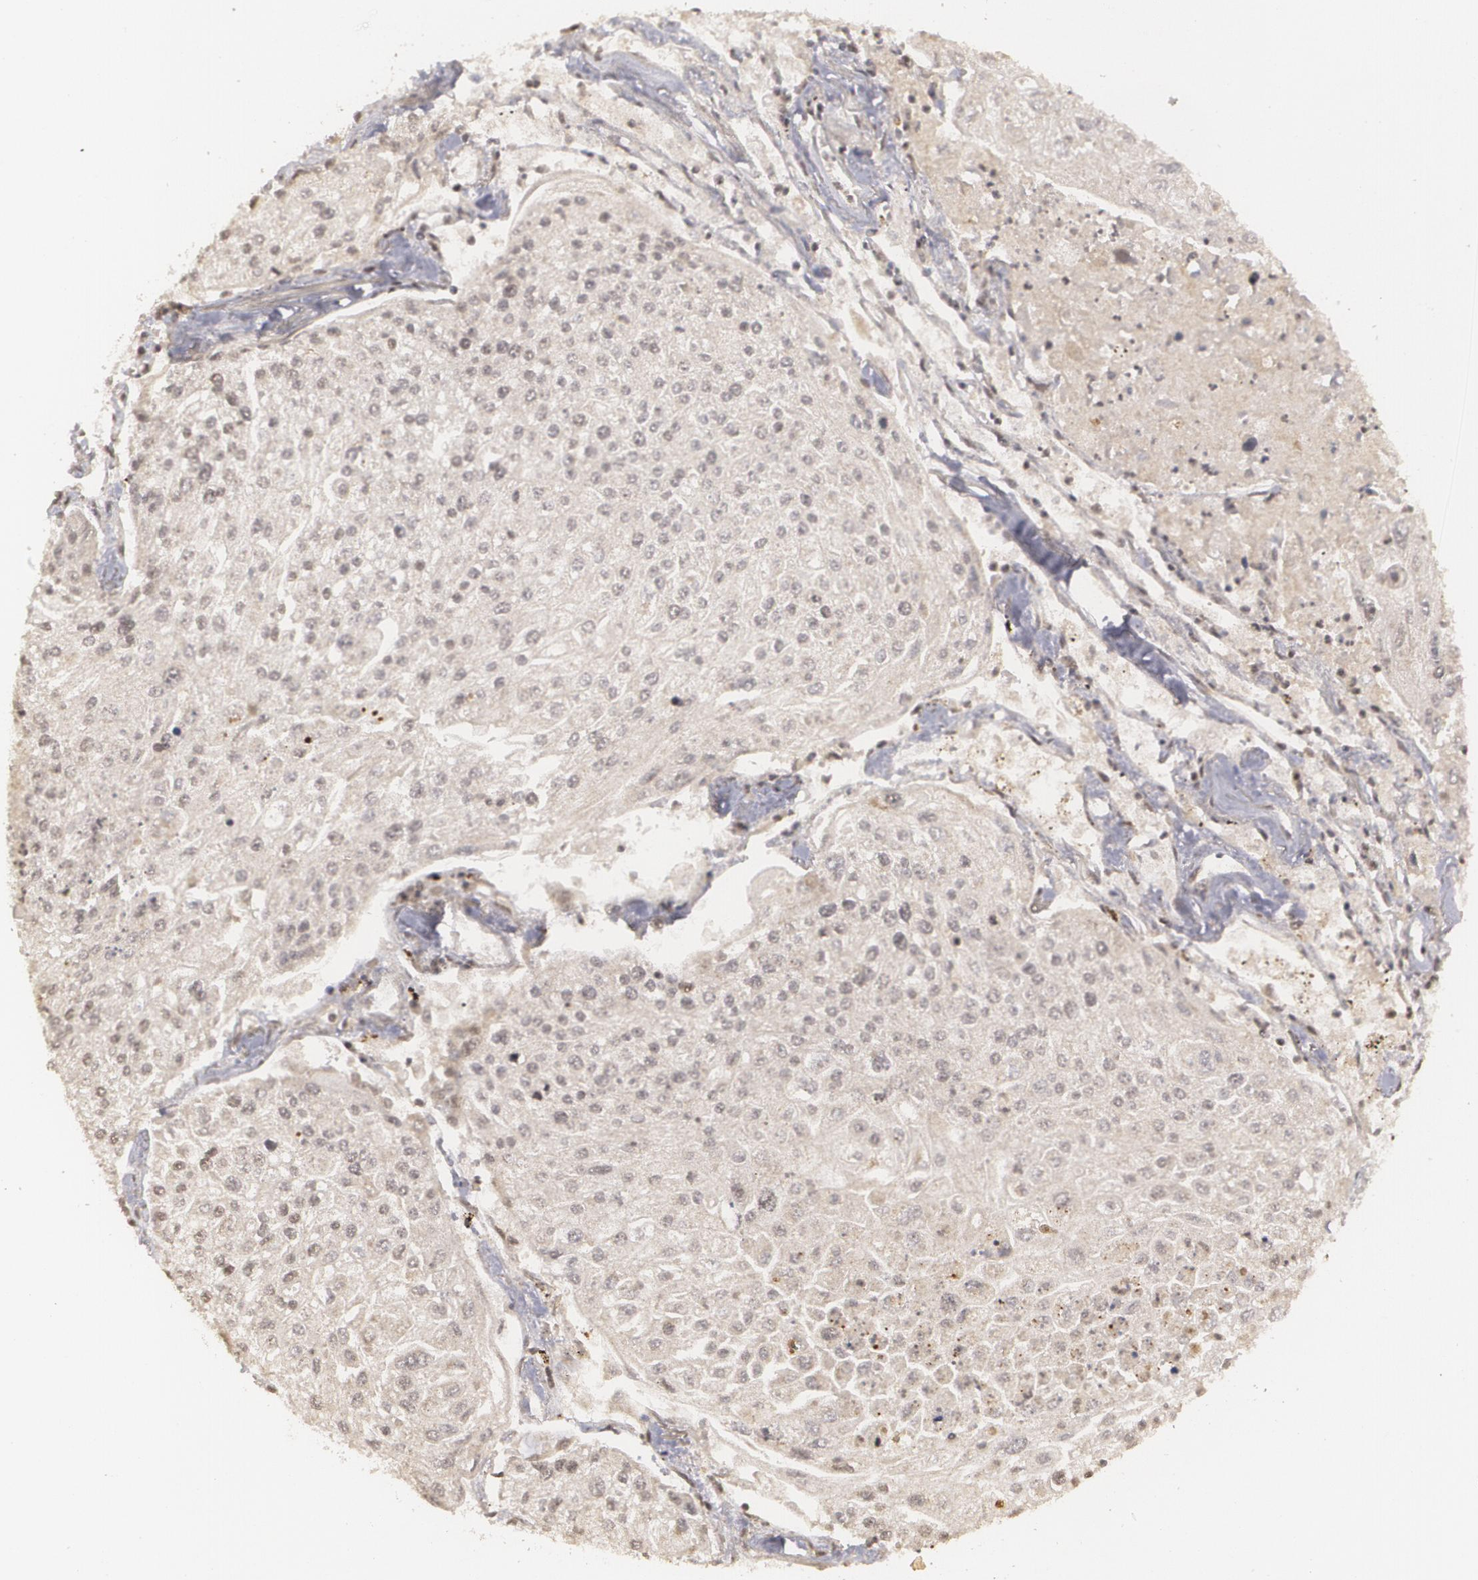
{"staining": {"intensity": "weak", "quantity": "25%-75%", "location": "nuclear"}, "tissue": "lung cancer", "cell_type": "Tumor cells", "image_type": "cancer", "snomed": [{"axis": "morphology", "description": "Squamous cell carcinoma, NOS"}, {"axis": "topography", "description": "Lung"}], "caption": "The image displays a brown stain indicating the presence of a protein in the nuclear of tumor cells in lung cancer. Using DAB (brown) and hematoxylin (blue) stains, captured at high magnification using brightfield microscopy.", "gene": "RXRB", "patient": {"sex": "male", "age": 75}}